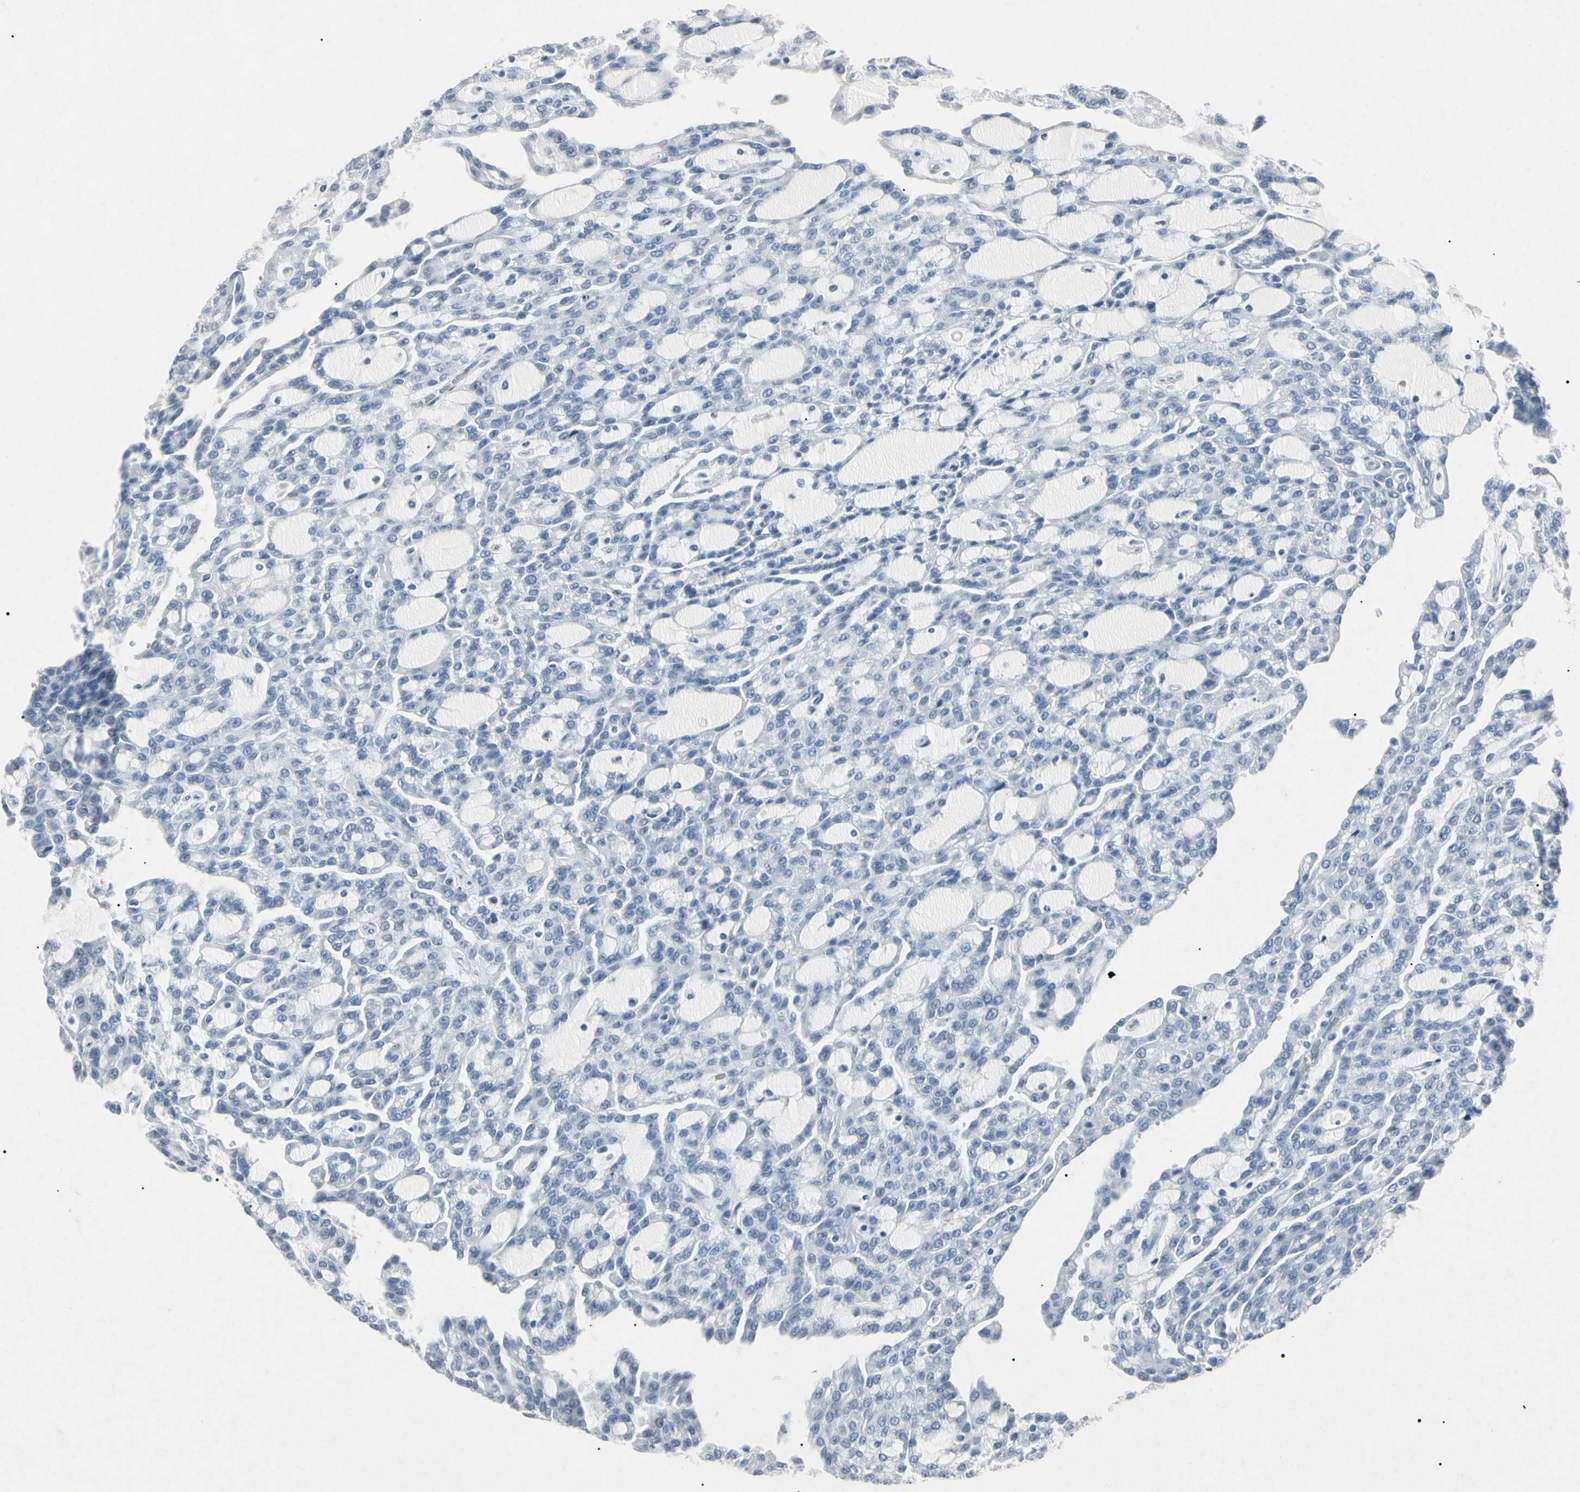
{"staining": {"intensity": "negative", "quantity": "none", "location": "none"}, "tissue": "renal cancer", "cell_type": "Tumor cells", "image_type": "cancer", "snomed": [{"axis": "morphology", "description": "Adenocarcinoma, NOS"}, {"axis": "topography", "description": "Kidney"}], "caption": "The micrograph shows no significant expression in tumor cells of renal cancer (adenocarcinoma).", "gene": "ELN", "patient": {"sex": "male", "age": 63}}